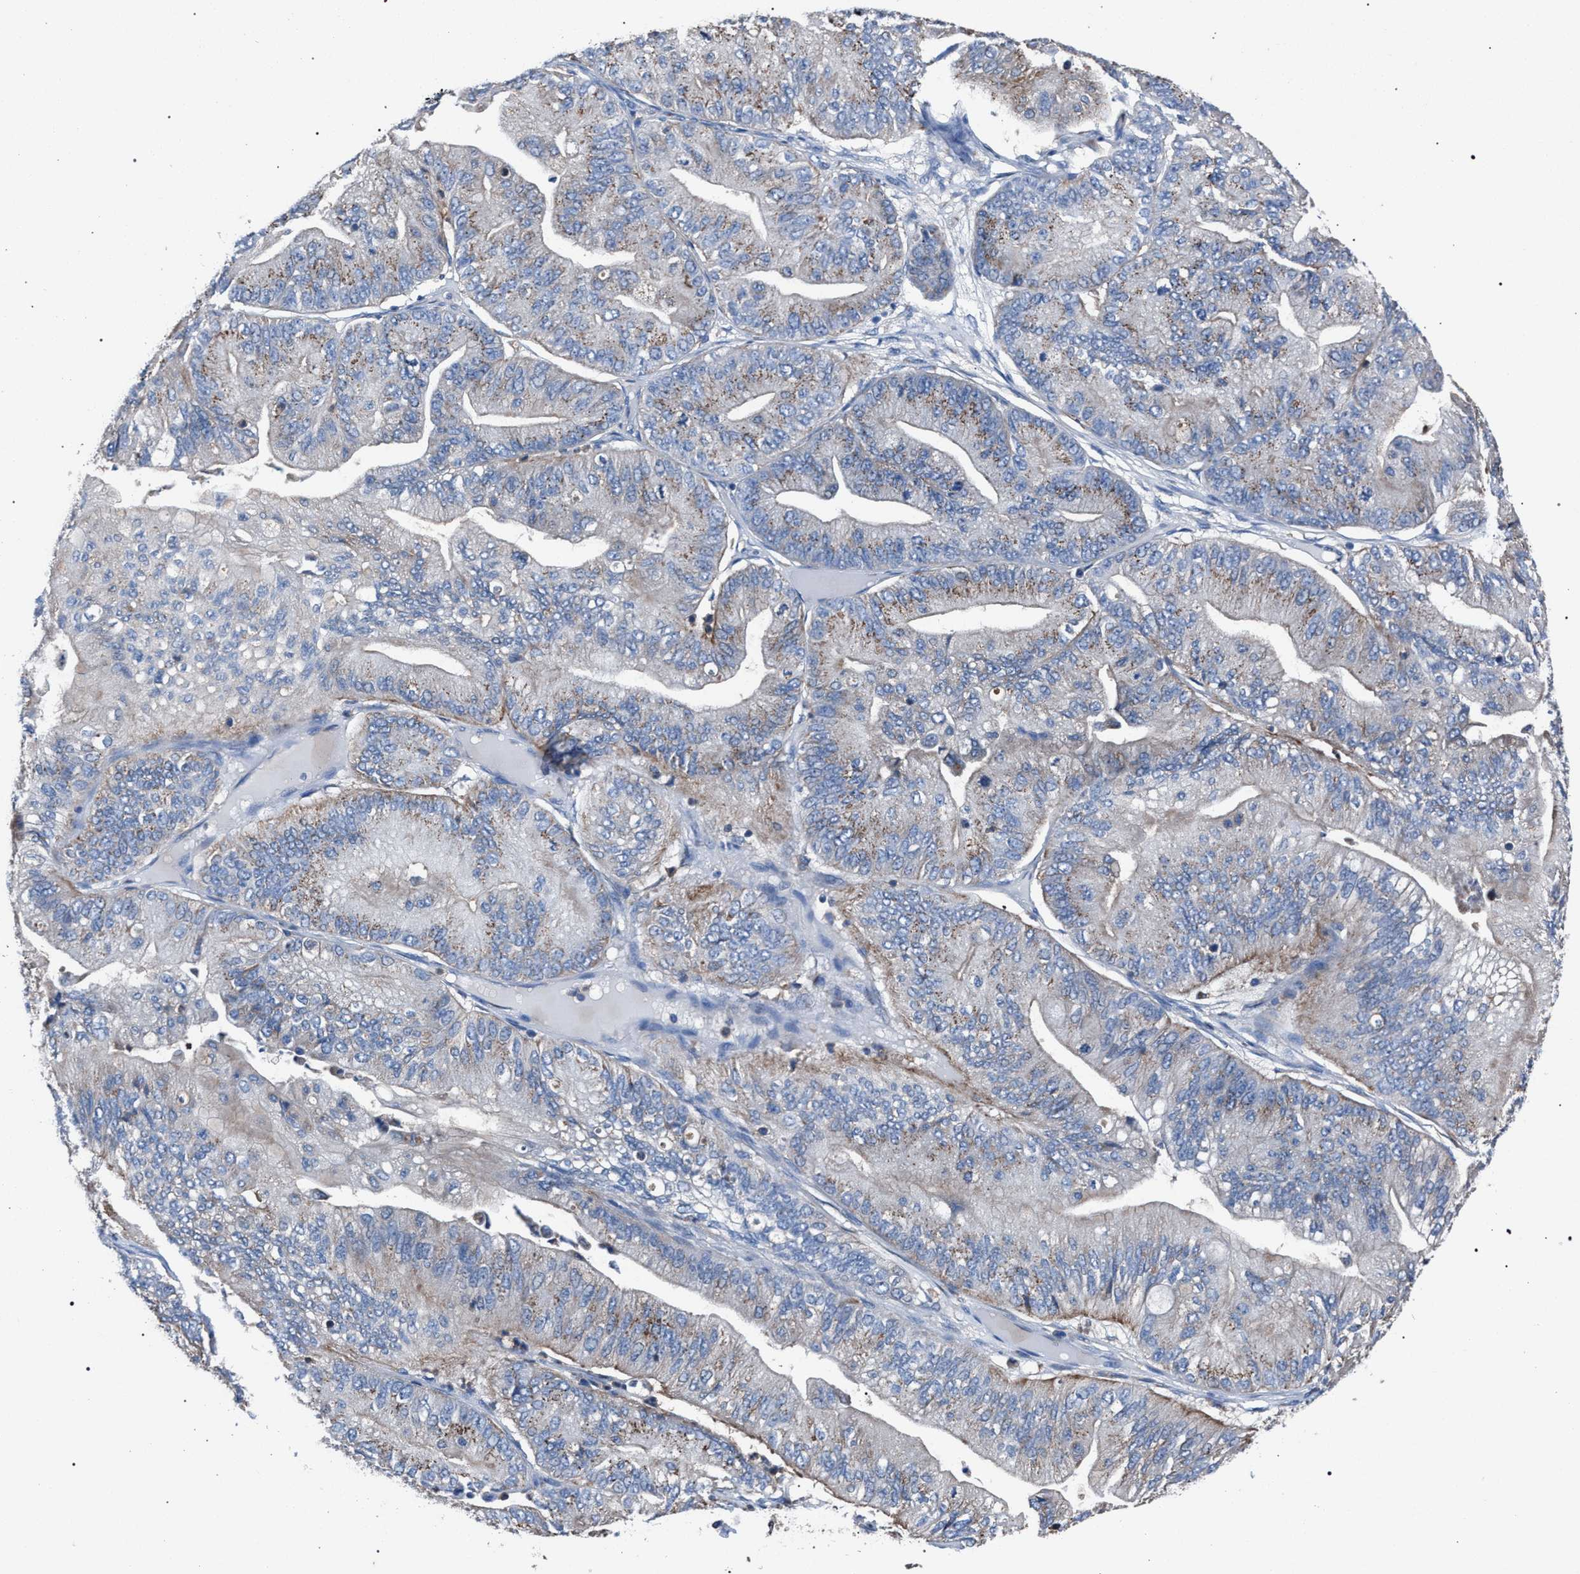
{"staining": {"intensity": "weak", "quantity": "25%-75%", "location": "cytoplasmic/membranous"}, "tissue": "ovarian cancer", "cell_type": "Tumor cells", "image_type": "cancer", "snomed": [{"axis": "morphology", "description": "Cystadenocarcinoma, mucinous, NOS"}, {"axis": "topography", "description": "Ovary"}], "caption": "This histopathology image reveals IHC staining of ovarian cancer, with low weak cytoplasmic/membranous staining in approximately 25%-75% of tumor cells.", "gene": "ATP6V0A1", "patient": {"sex": "female", "age": 61}}